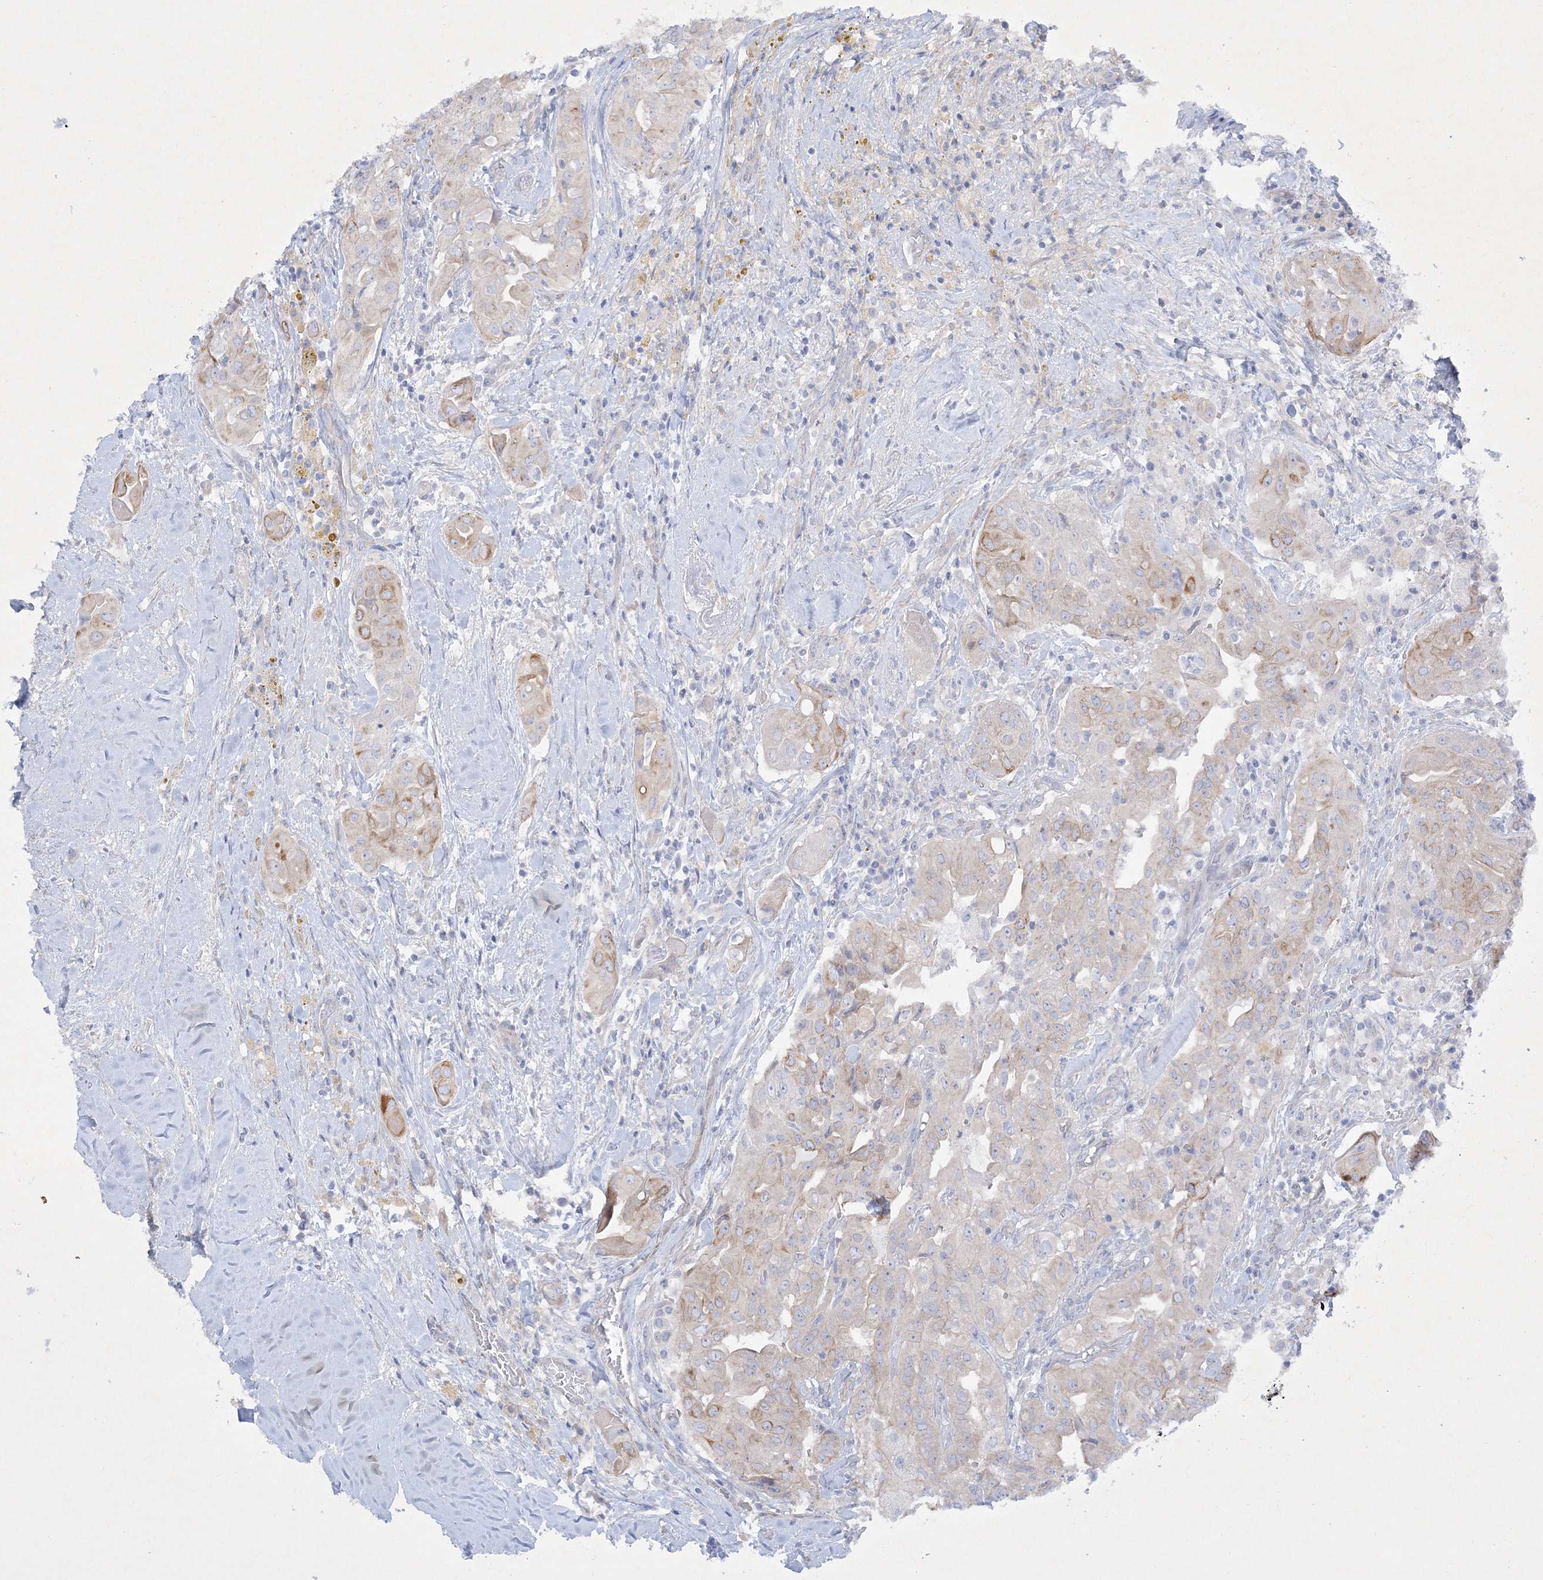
{"staining": {"intensity": "moderate", "quantity": "<25%", "location": "cytoplasmic/membranous"}, "tissue": "thyroid cancer", "cell_type": "Tumor cells", "image_type": "cancer", "snomed": [{"axis": "morphology", "description": "Papillary adenocarcinoma, NOS"}, {"axis": "topography", "description": "Thyroid gland"}], "caption": "Protein staining of papillary adenocarcinoma (thyroid) tissue displays moderate cytoplasmic/membranous positivity in approximately <25% of tumor cells.", "gene": "FARSB", "patient": {"sex": "female", "age": 59}}